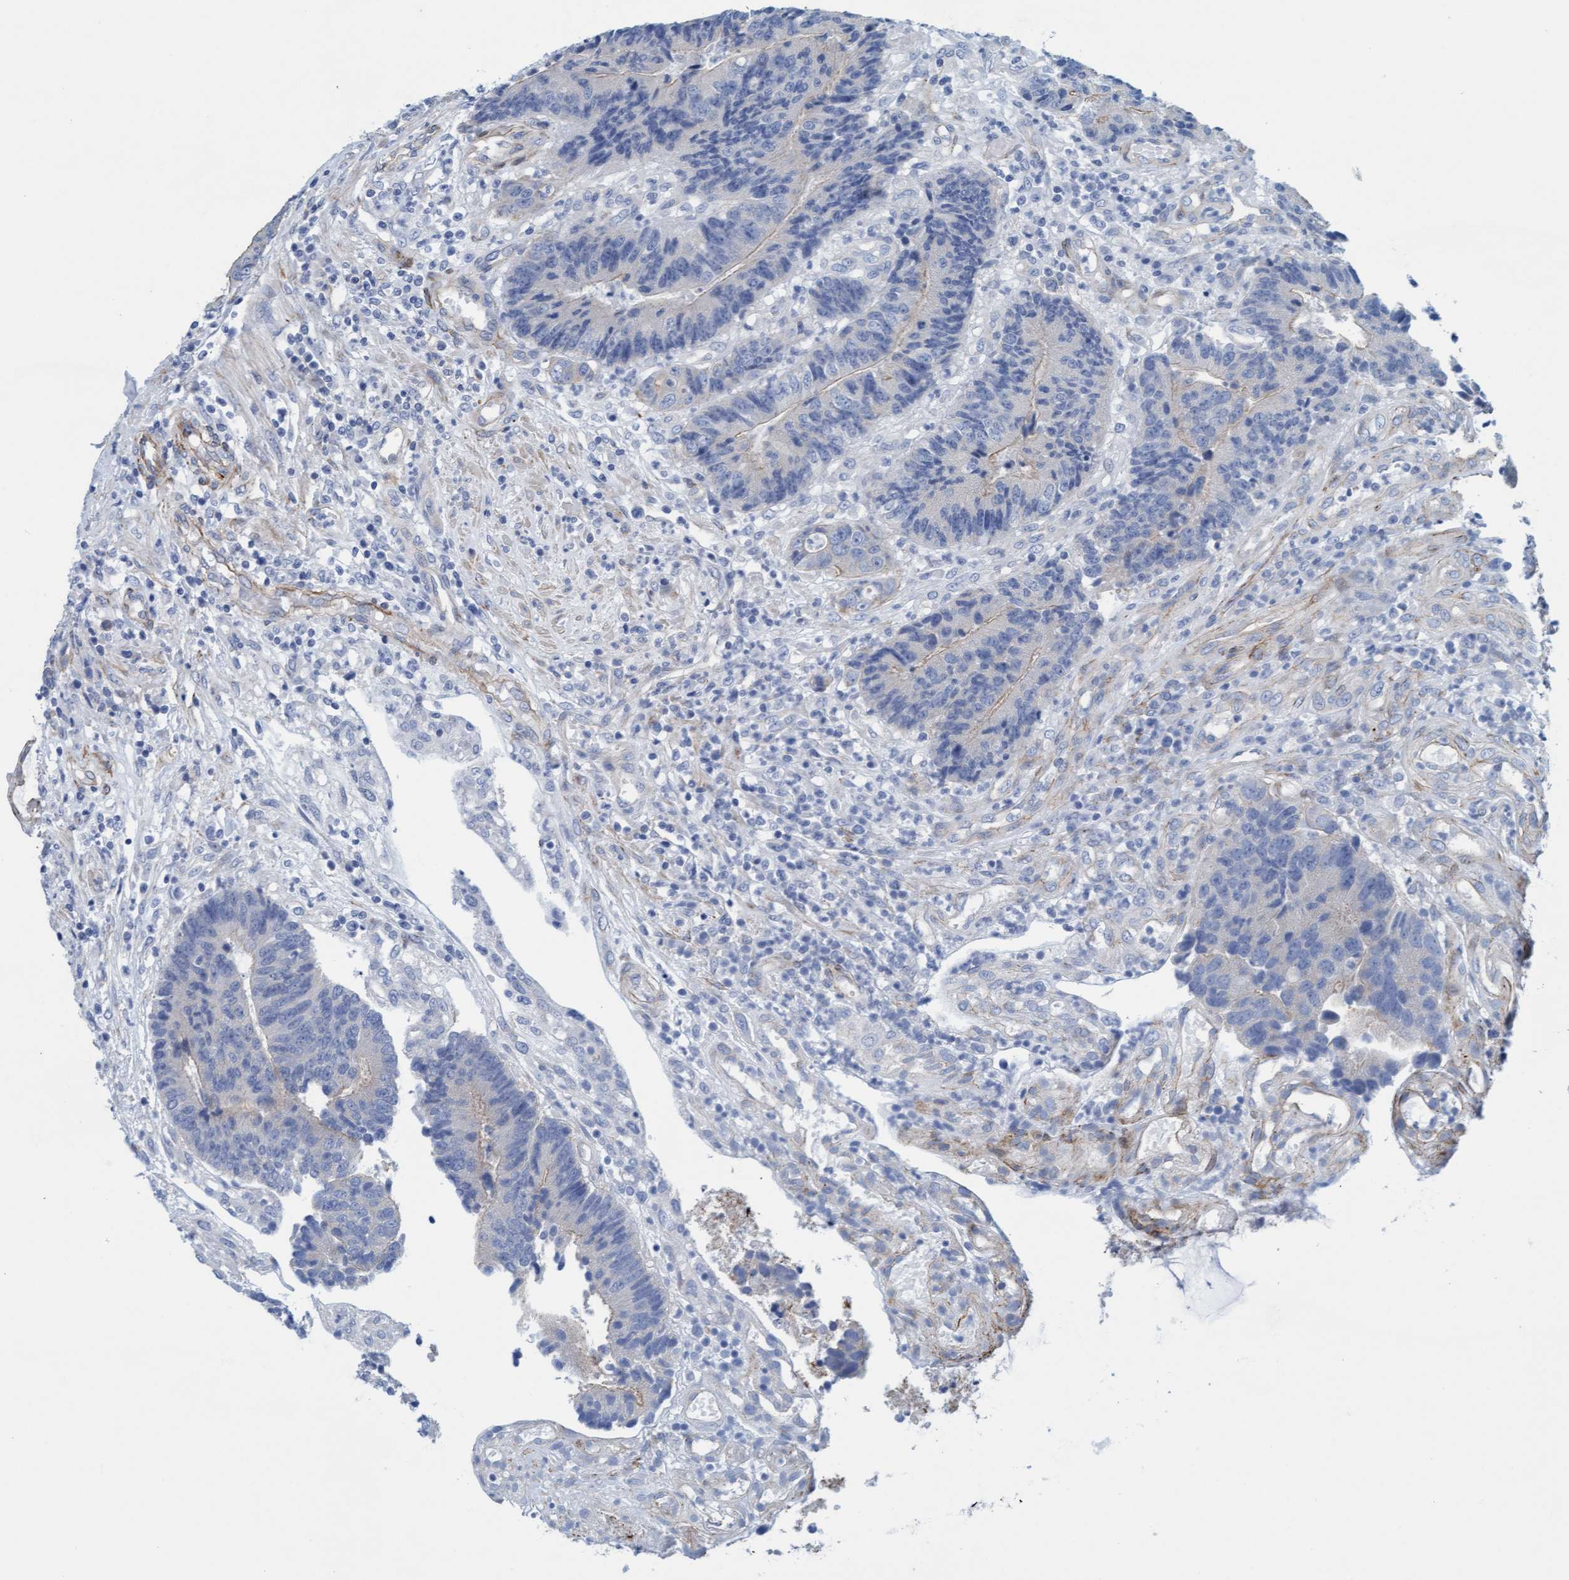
{"staining": {"intensity": "negative", "quantity": "none", "location": "none"}, "tissue": "colorectal cancer", "cell_type": "Tumor cells", "image_type": "cancer", "snomed": [{"axis": "morphology", "description": "Adenocarcinoma, NOS"}, {"axis": "topography", "description": "Rectum"}], "caption": "This micrograph is of colorectal adenocarcinoma stained with IHC to label a protein in brown with the nuclei are counter-stained blue. There is no expression in tumor cells. Brightfield microscopy of IHC stained with DAB (brown) and hematoxylin (blue), captured at high magnification.", "gene": "MTFR1", "patient": {"sex": "male", "age": 84}}